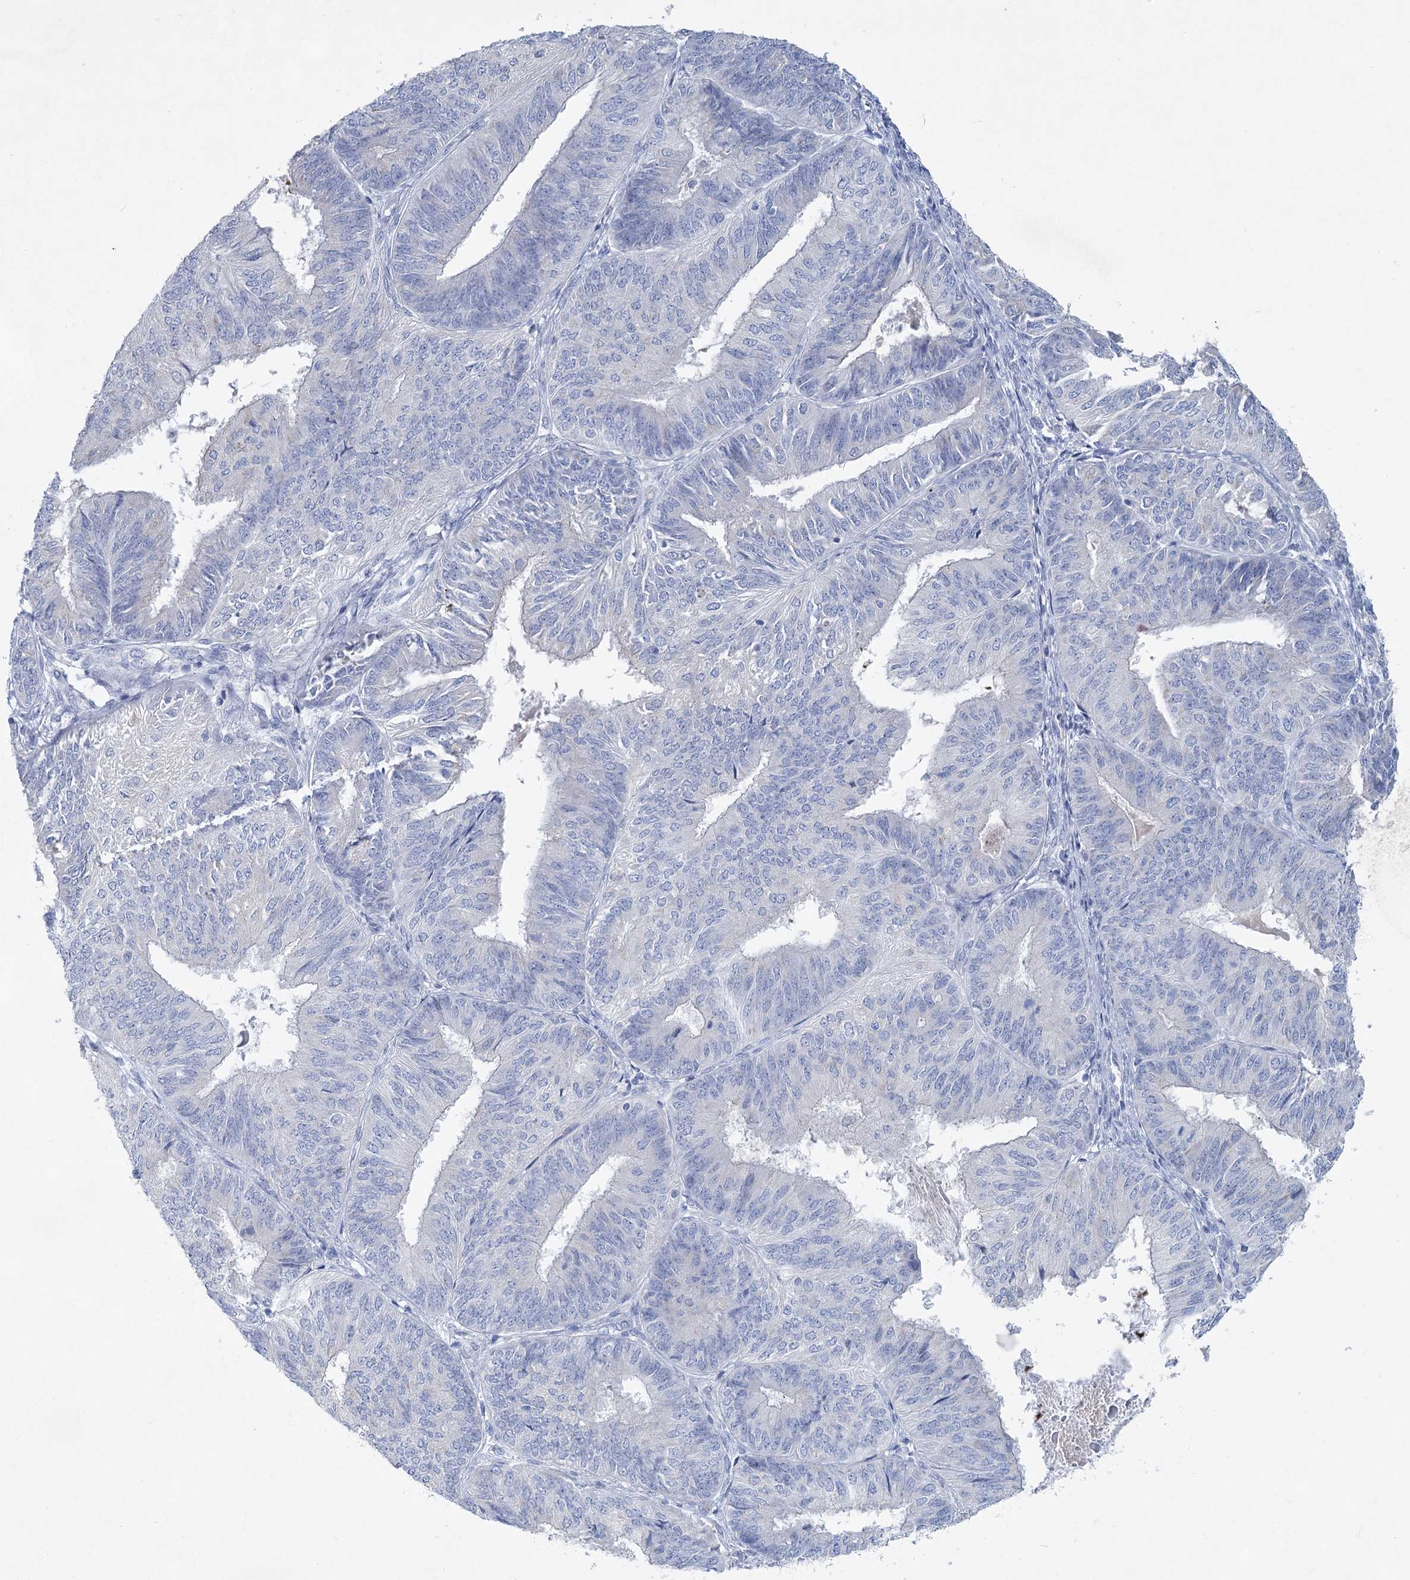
{"staining": {"intensity": "negative", "quantity": "none", "location": "none"}, "tissue": "endometrial cancer", "cell_type": "Tumor cells", "image_type": "cancer", "snomed": [{"axis": "morphology", "description": "Adenocarcinoma, NOS"}, {"axis": "topography", "description": "Endometrium"}], "caption": "The image demonstrates no significant expression in tumor cells of endometrial cancer.", "gene": "WDR74", "patient": {"sex": "female", "age": 58}}